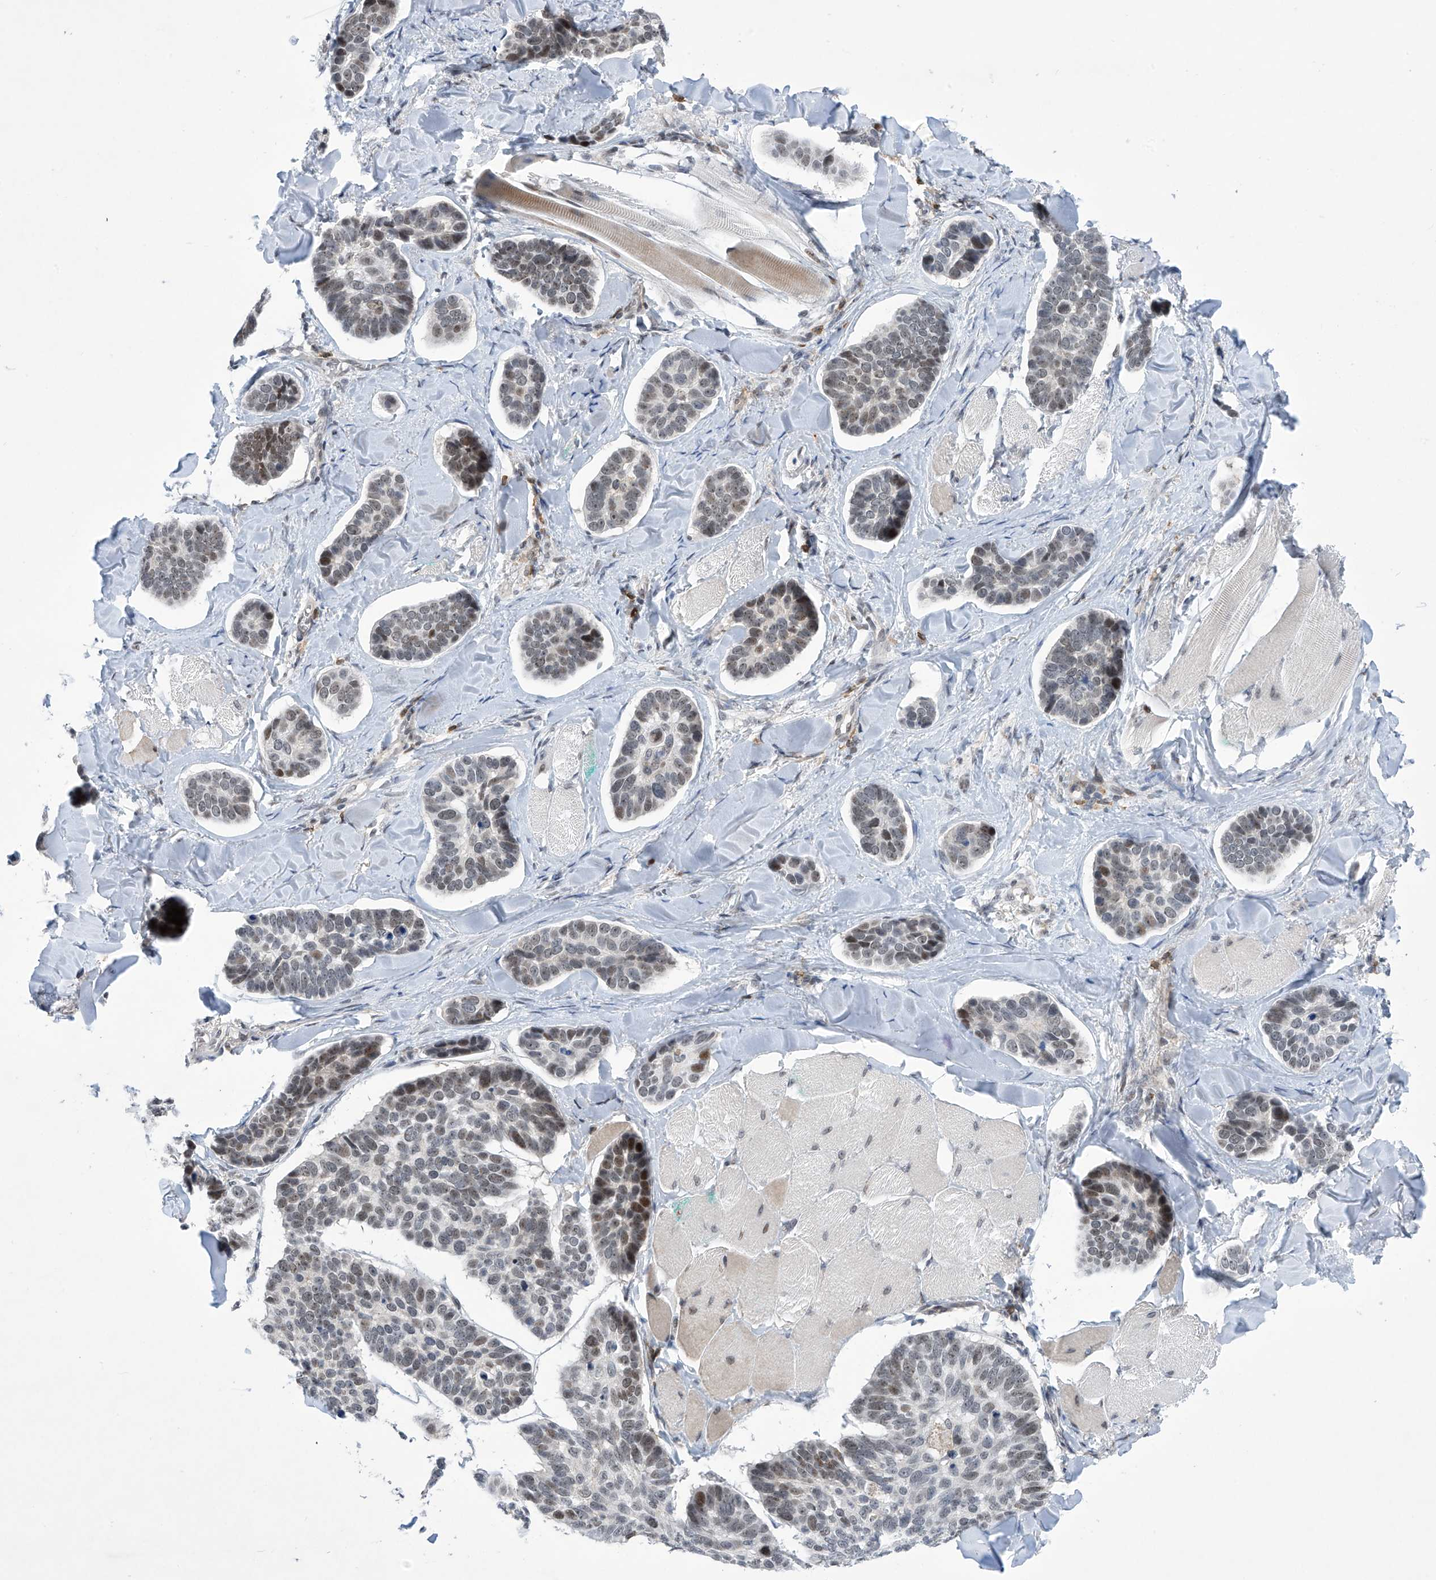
{"staining": {"intensity": "weak", "quantity": "25%-75%", "location": "nuclear"}, "tissue": "skin cancer", "cell_type": "Tumor cells", "image_type": "cancer", "snomed": [{"axis": "morphology", "description": "Basal cell carcinoma"}, {"axis": "topography", "description": "Skin"}], "caption": "An image of skin cancer (basal cell carcinoma) stained for a protein reveals weak nuclear brown staining in tumor cells.", "gene": "MSL3", "patient": {"sex": "male", "age": 62}}